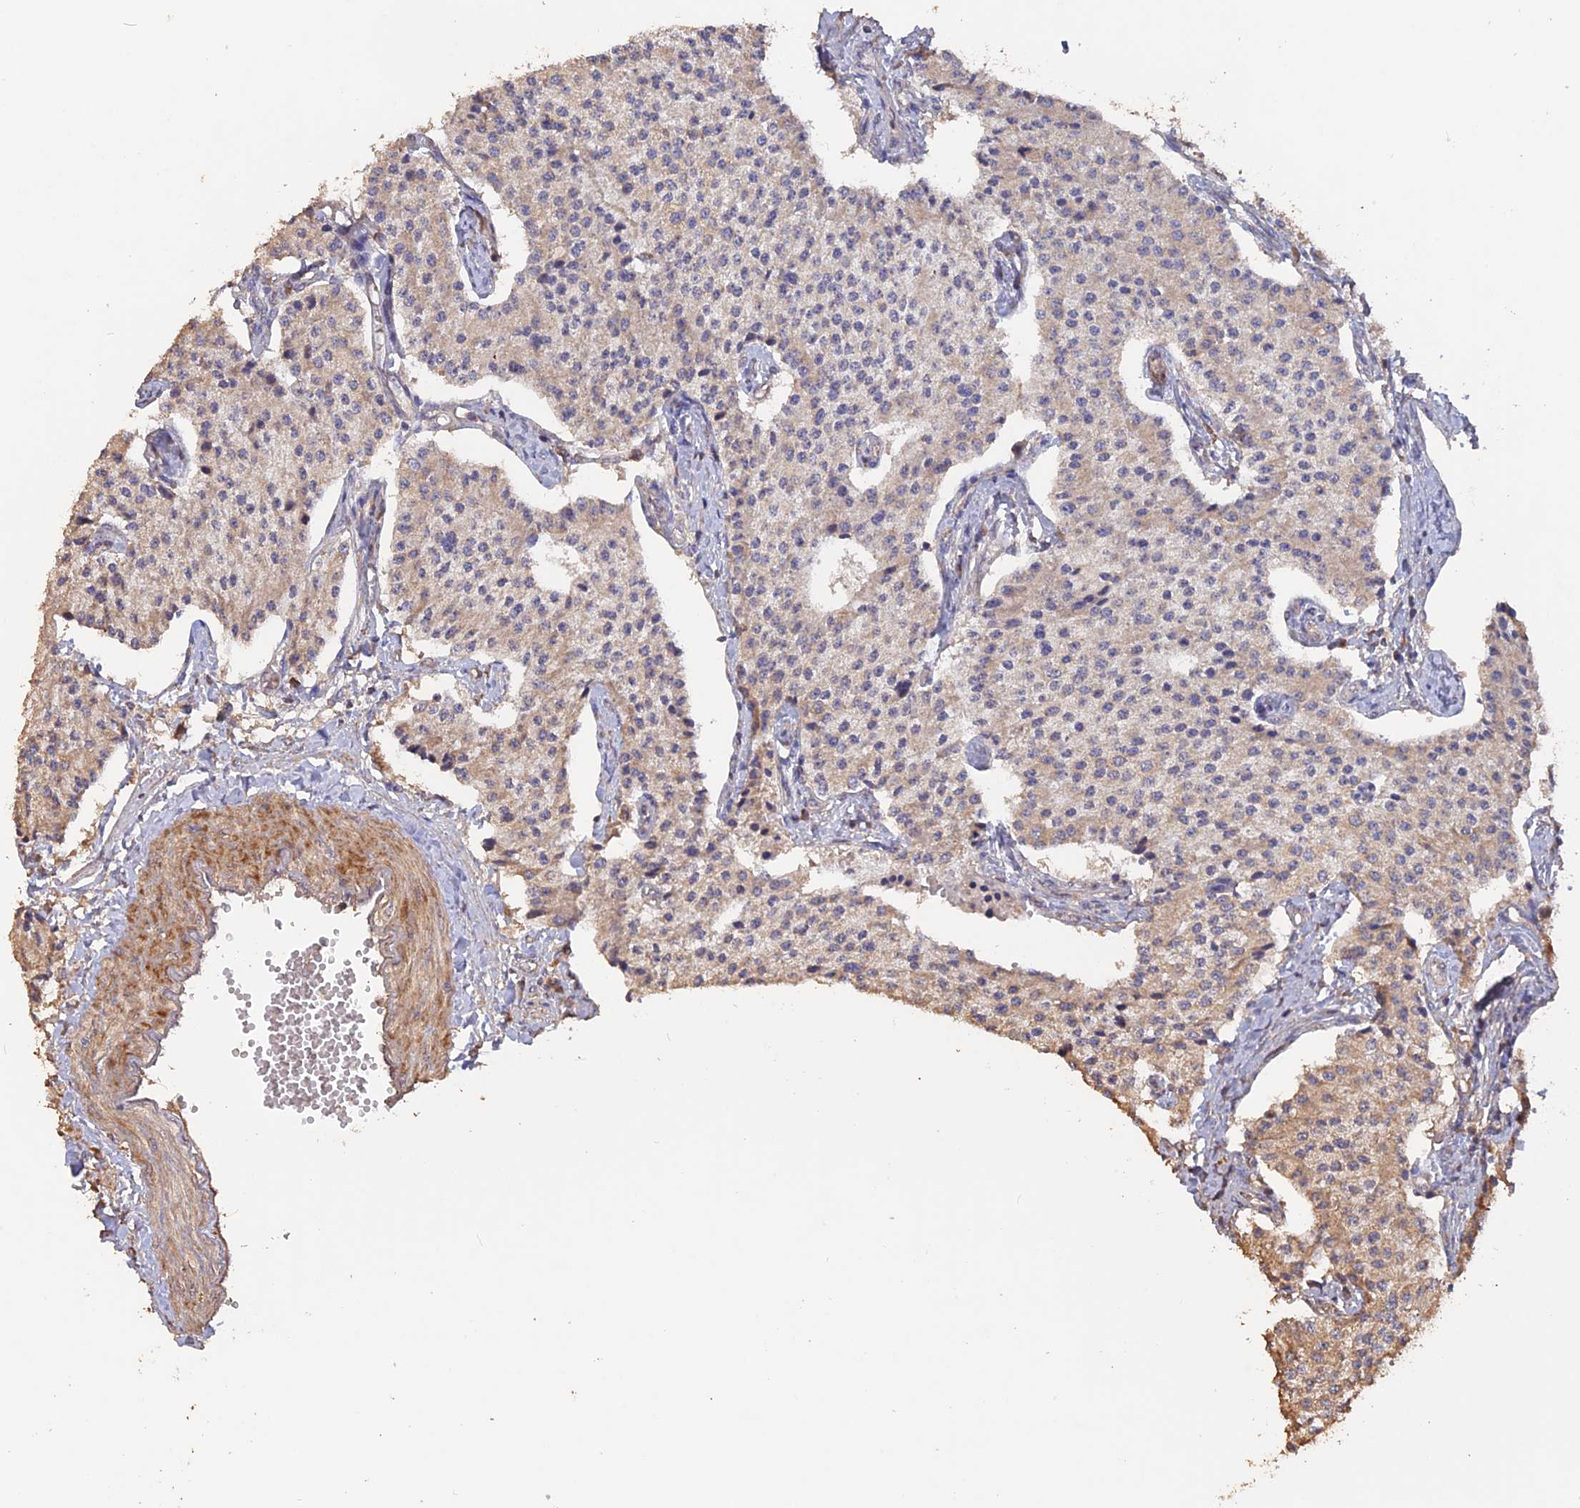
{"staining": {"intensity": "weak", "quantity": "25%-75%", "location": "cytoplasmic/membranous"}, "tissue": "carcinoid", "cell_type": "Tumor cells", "image_type": "cancer", "snomed": [{"axis": "morphology", "description": "Carcinoid, malignant, NOS"}, {"axis": "topography", "description": "Colon"}], "caption": "Carcinoid stained for a protein (brown) exhibits weak cytoplasmic/membranous positive expression in about 25%-75% of tumor cells.", "gene": "LAYN", "patient": {"sex": "female", "age": 52}}